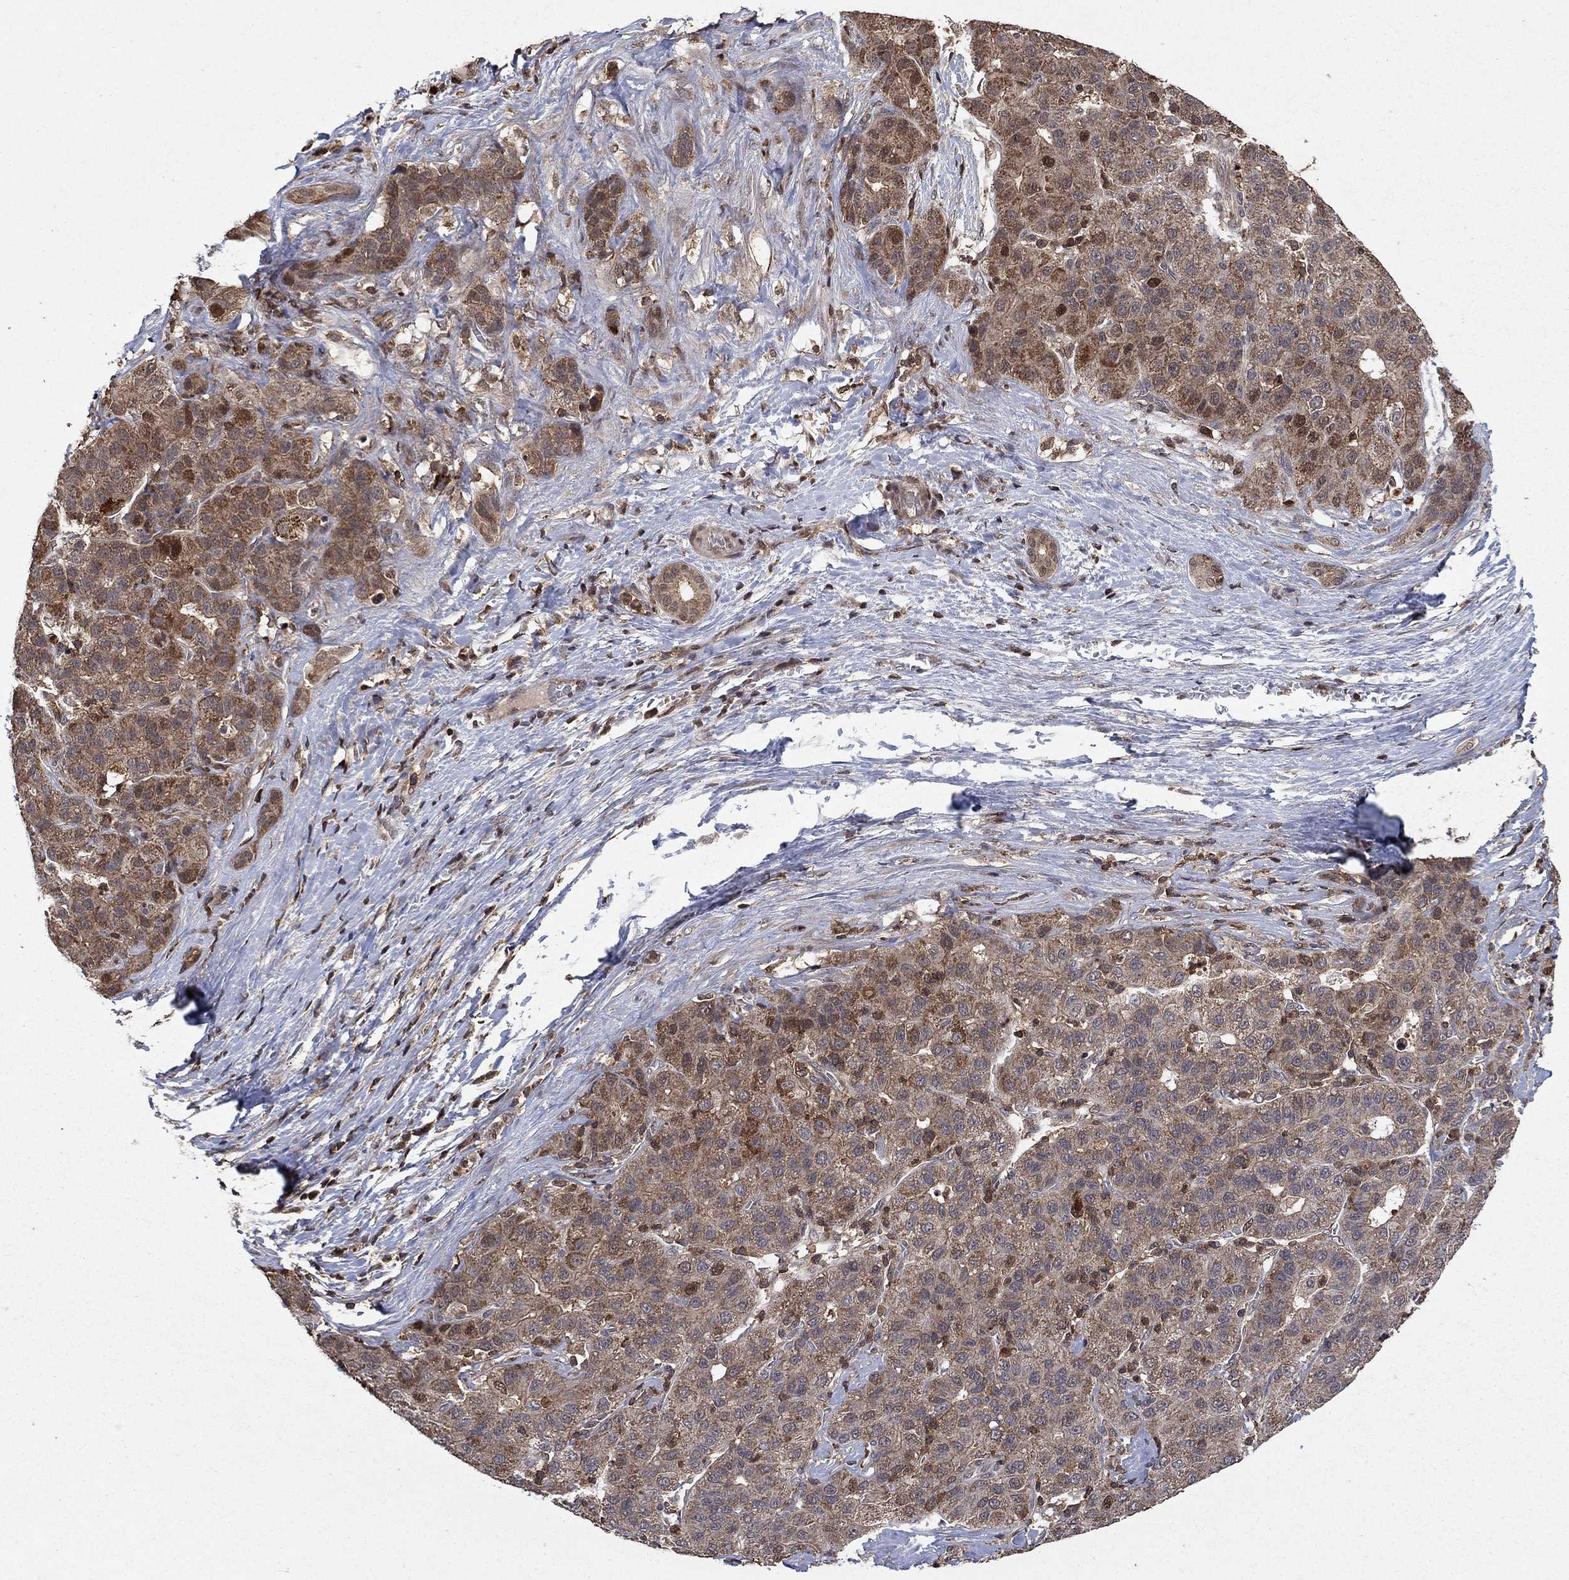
{"staining": {"intensity": "moderate", "quantity": "25%-75%", "location": "cytoplasmic/membranous,nuclear"}, "tissue": "liver cancer", "cell_type": "Tumor cells", "image_type": "cancer", "snomed": [{"axis": "morphology", "description": "Carcinoma, Hepatocellular, NOS"}, {"axis": "topography", "description": "Liver"}], "caption": "Tumor cells exhibit medium levels of moderate cytoplasmic/membranous and nuclear expression in about 25%-75% of cells in hepatocellular carcinoma (liver).", "gene": "CCDC66", "patient": {"sex": "male", "age": 65}}